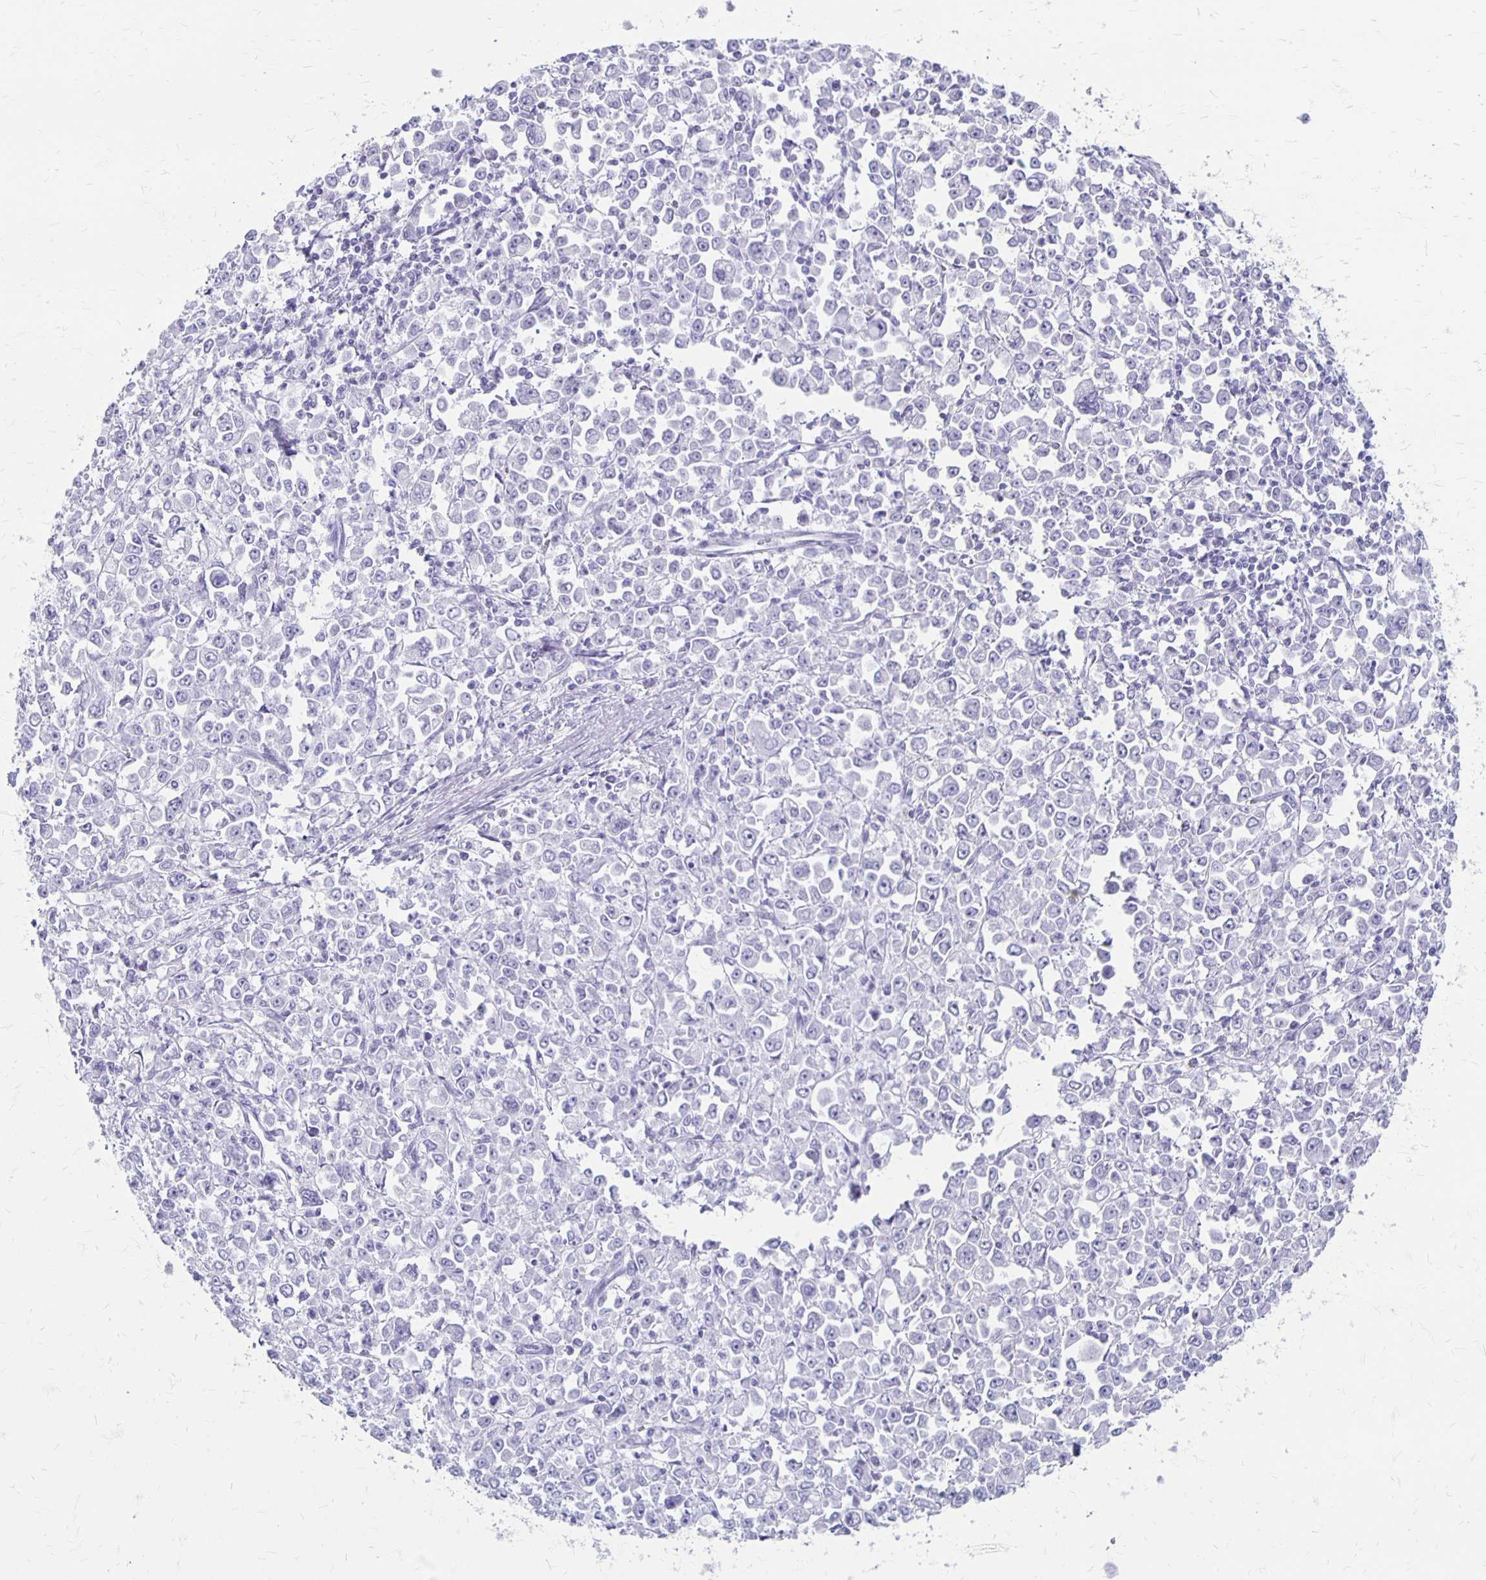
{"staining": {"intensity": "negative", "quantity": "none", "location": "none"}, "tissue": "stomach cancer", "cell_type": "Tumor cells", "image_type": "cancer", "snomed": [{"axis": "morphology", "description": "Adenocarcinoma, NOS"}, {"axis": "topography", "description": "Stomach, upper"}], "caption": "The immunohistochemistry micrograph has no significant staining in tumor cells of stomach adenocarcinoma tissue.", "gene": "MAGEC2", "patient": {"sex": "male", "age": 70}}